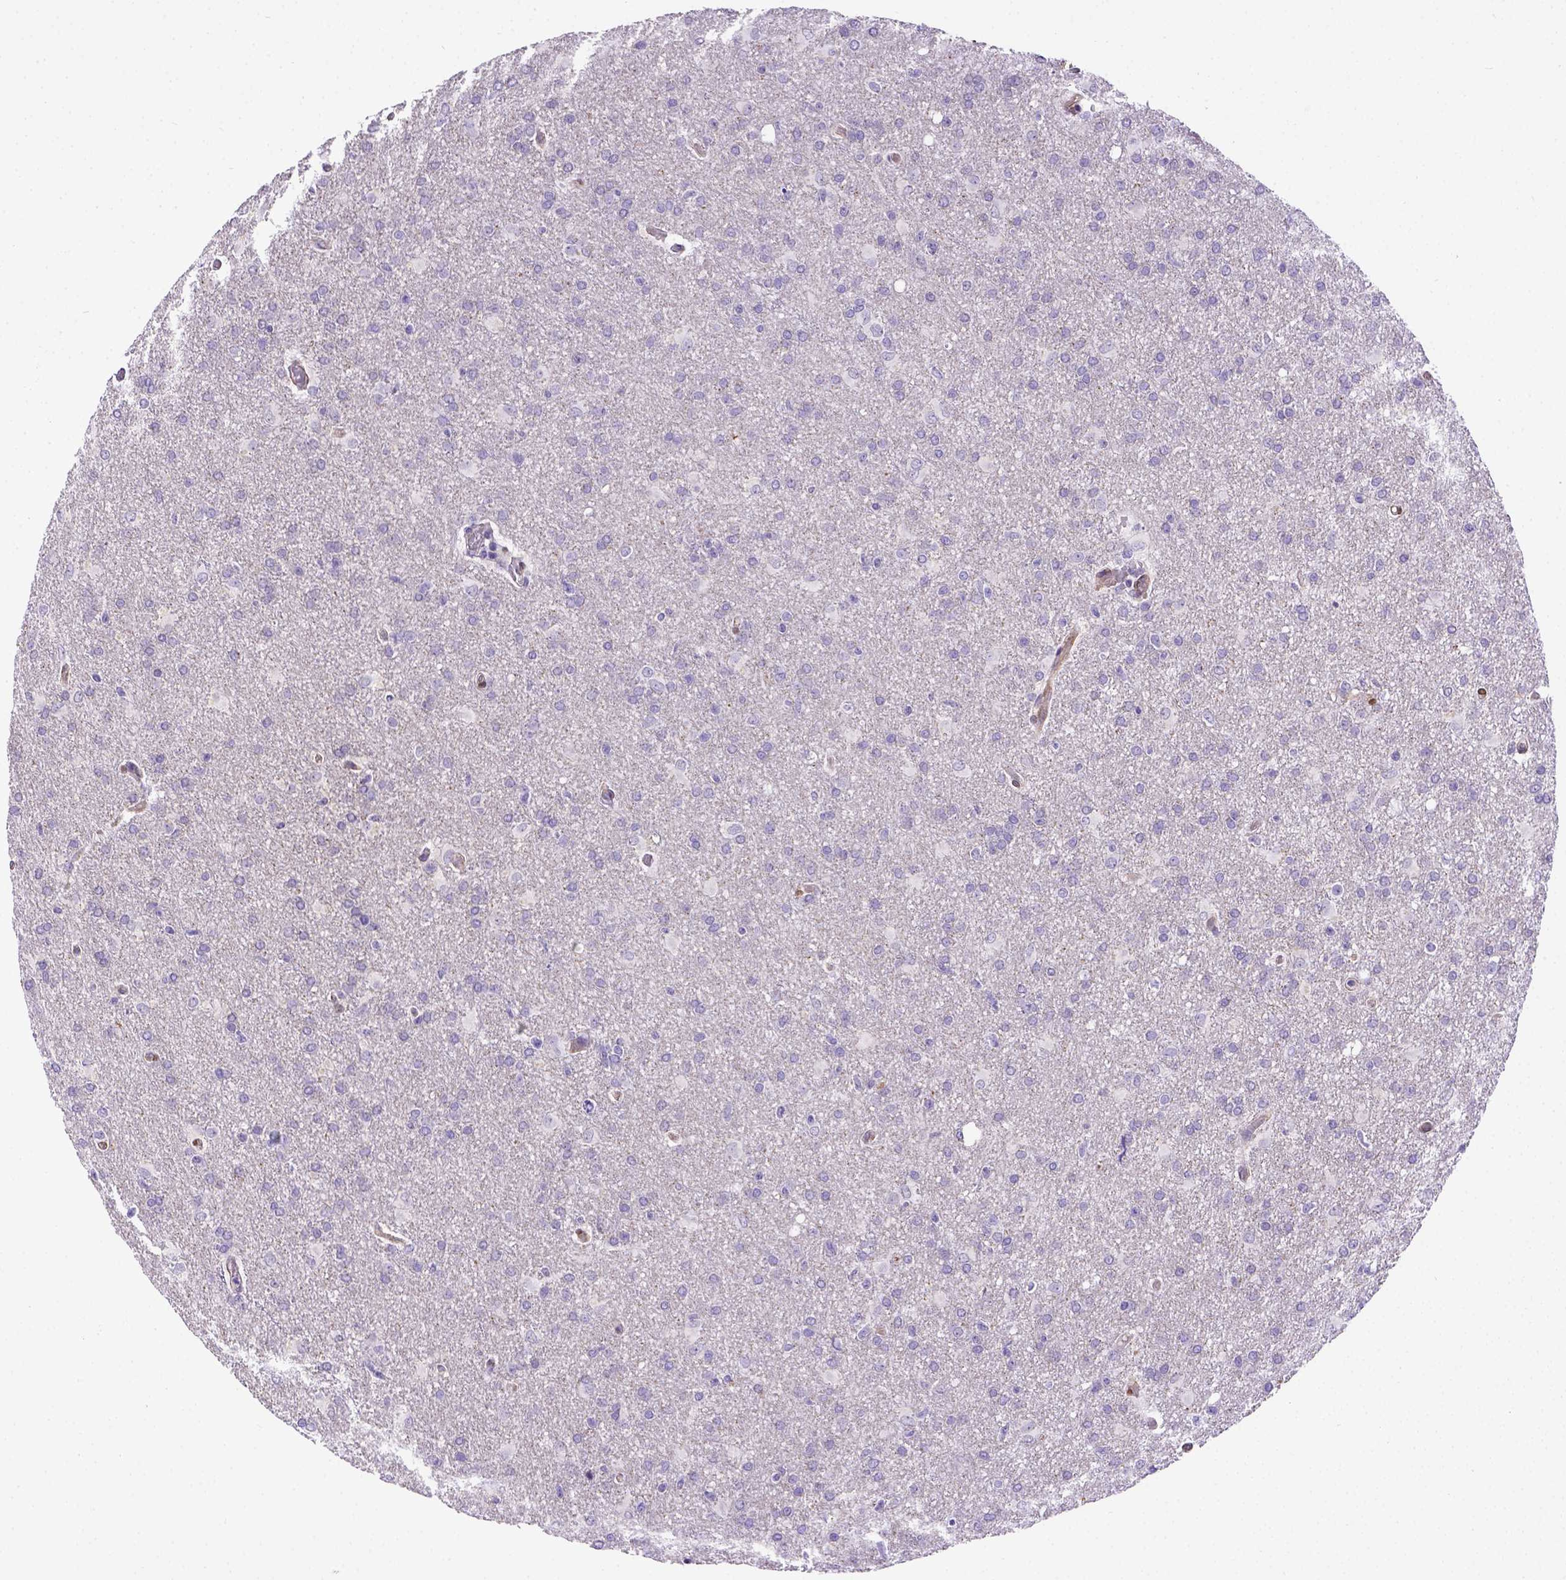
{"staining": {"intensity": "negative", "quantity": "none", "location": "none"}, "tissue": "glioma", "cell_type": "Tumor cells", "image_type": "cancer", "snomed": [{"axis": "morphology", "description": "Glioma, malignant, High grade"}, {"axis": "topography", "description": "Brain"}], "caption": "Tumor cells are negative for protein expression in human malignant glioma (high-grade).", "gene": "BTN1A1", "patient": {"sex": "male", "age": 68}}